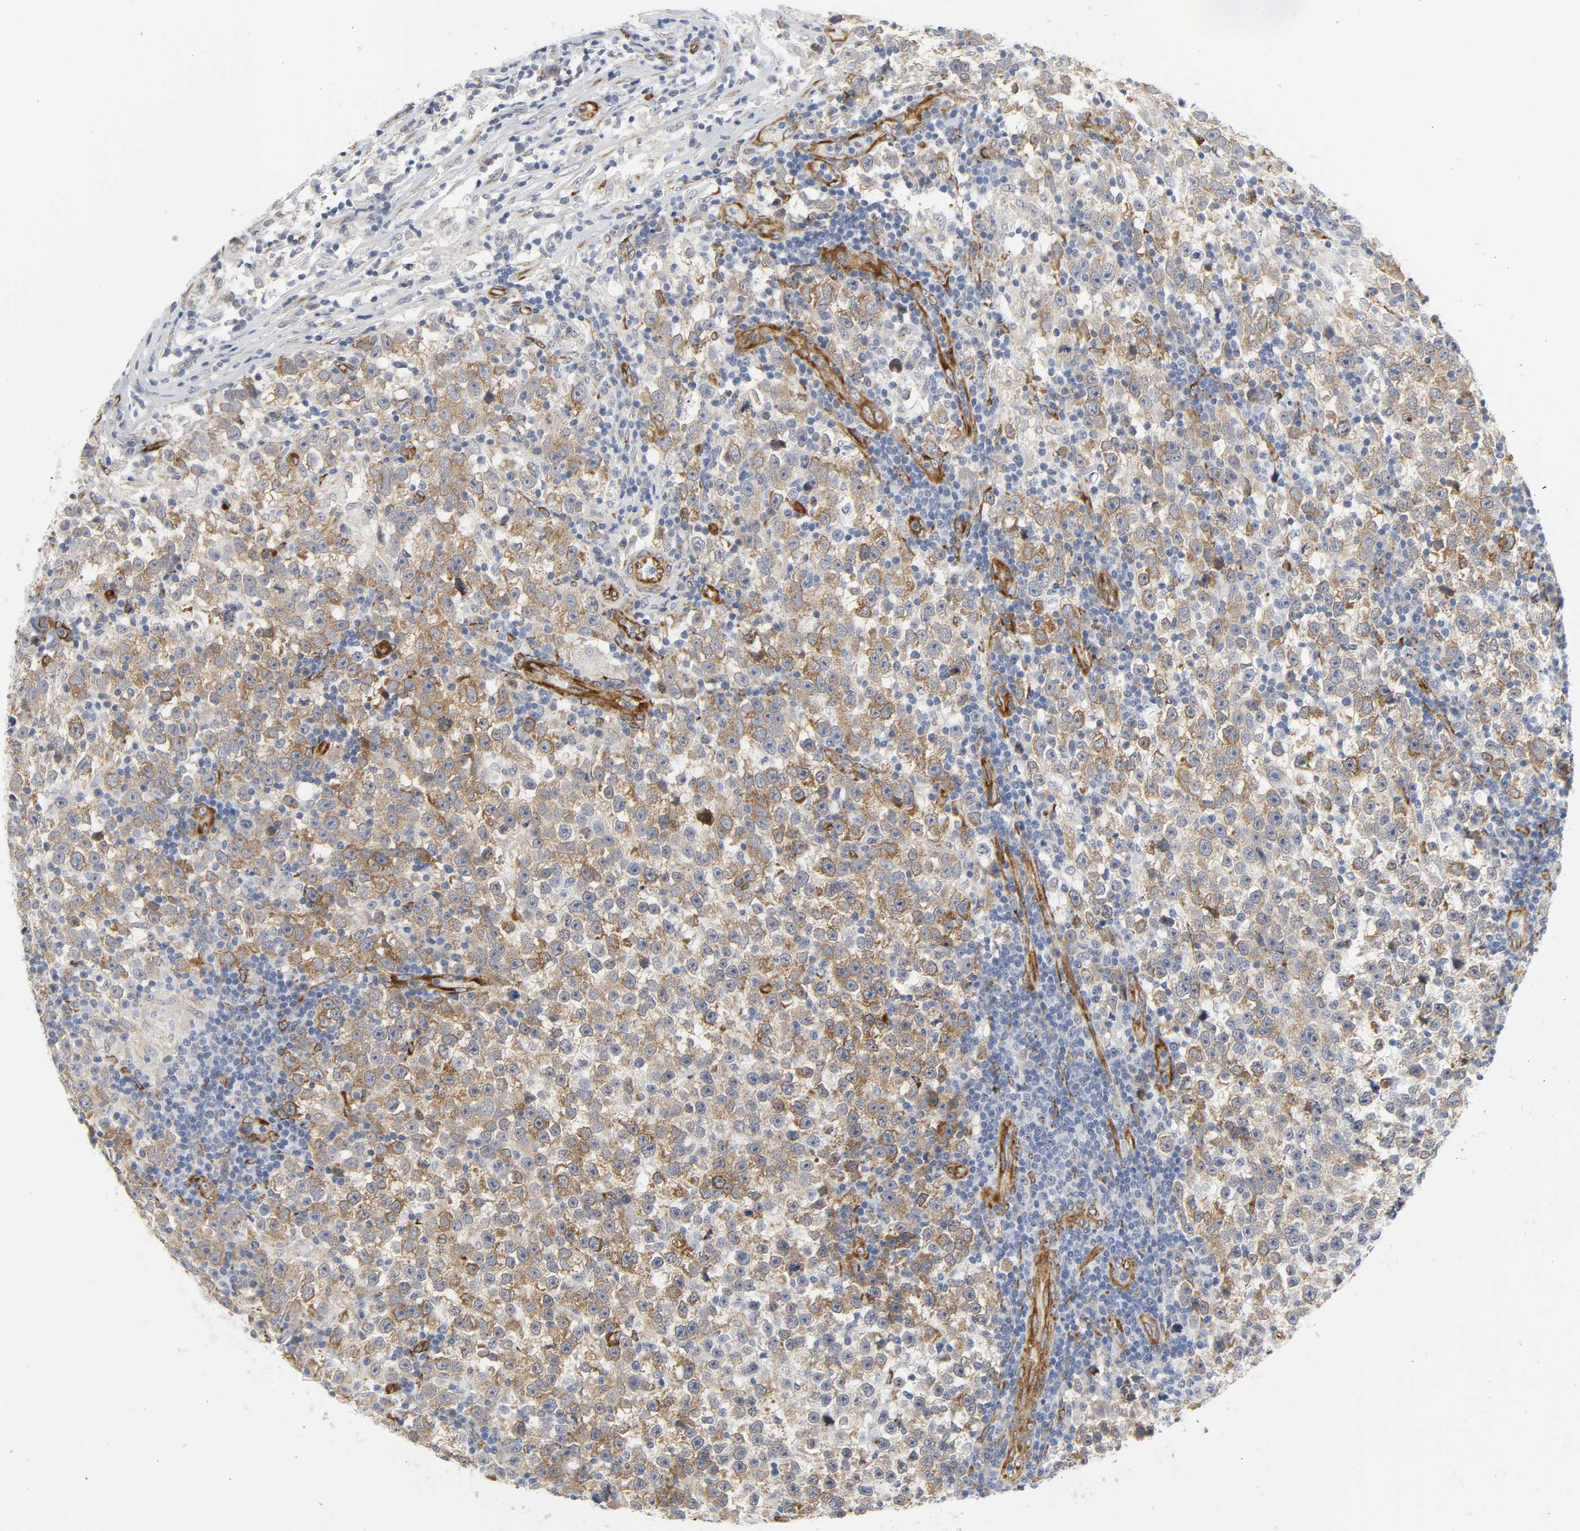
{"staining": {"intensity": "moderate", "quantity": ">75%", "location": "cytoplasmic/membranous"}, "tissue": "testis cancer", "cell_type": "Tumor cells", "image_type": "cancer", "snomed": [{"axis": "morphology", "description": "Seminoma, NOS"}, {"axis": "topography", "description": "Testis"}], "caption": "Immunohistochemical staining of human testis seminoma displays medium levels of moderate cytoplasmic/membranous protein expression in about >75% of tumor cells.", "gene": "DOCK1", "patient": {"sex": "male", "age": 43}}